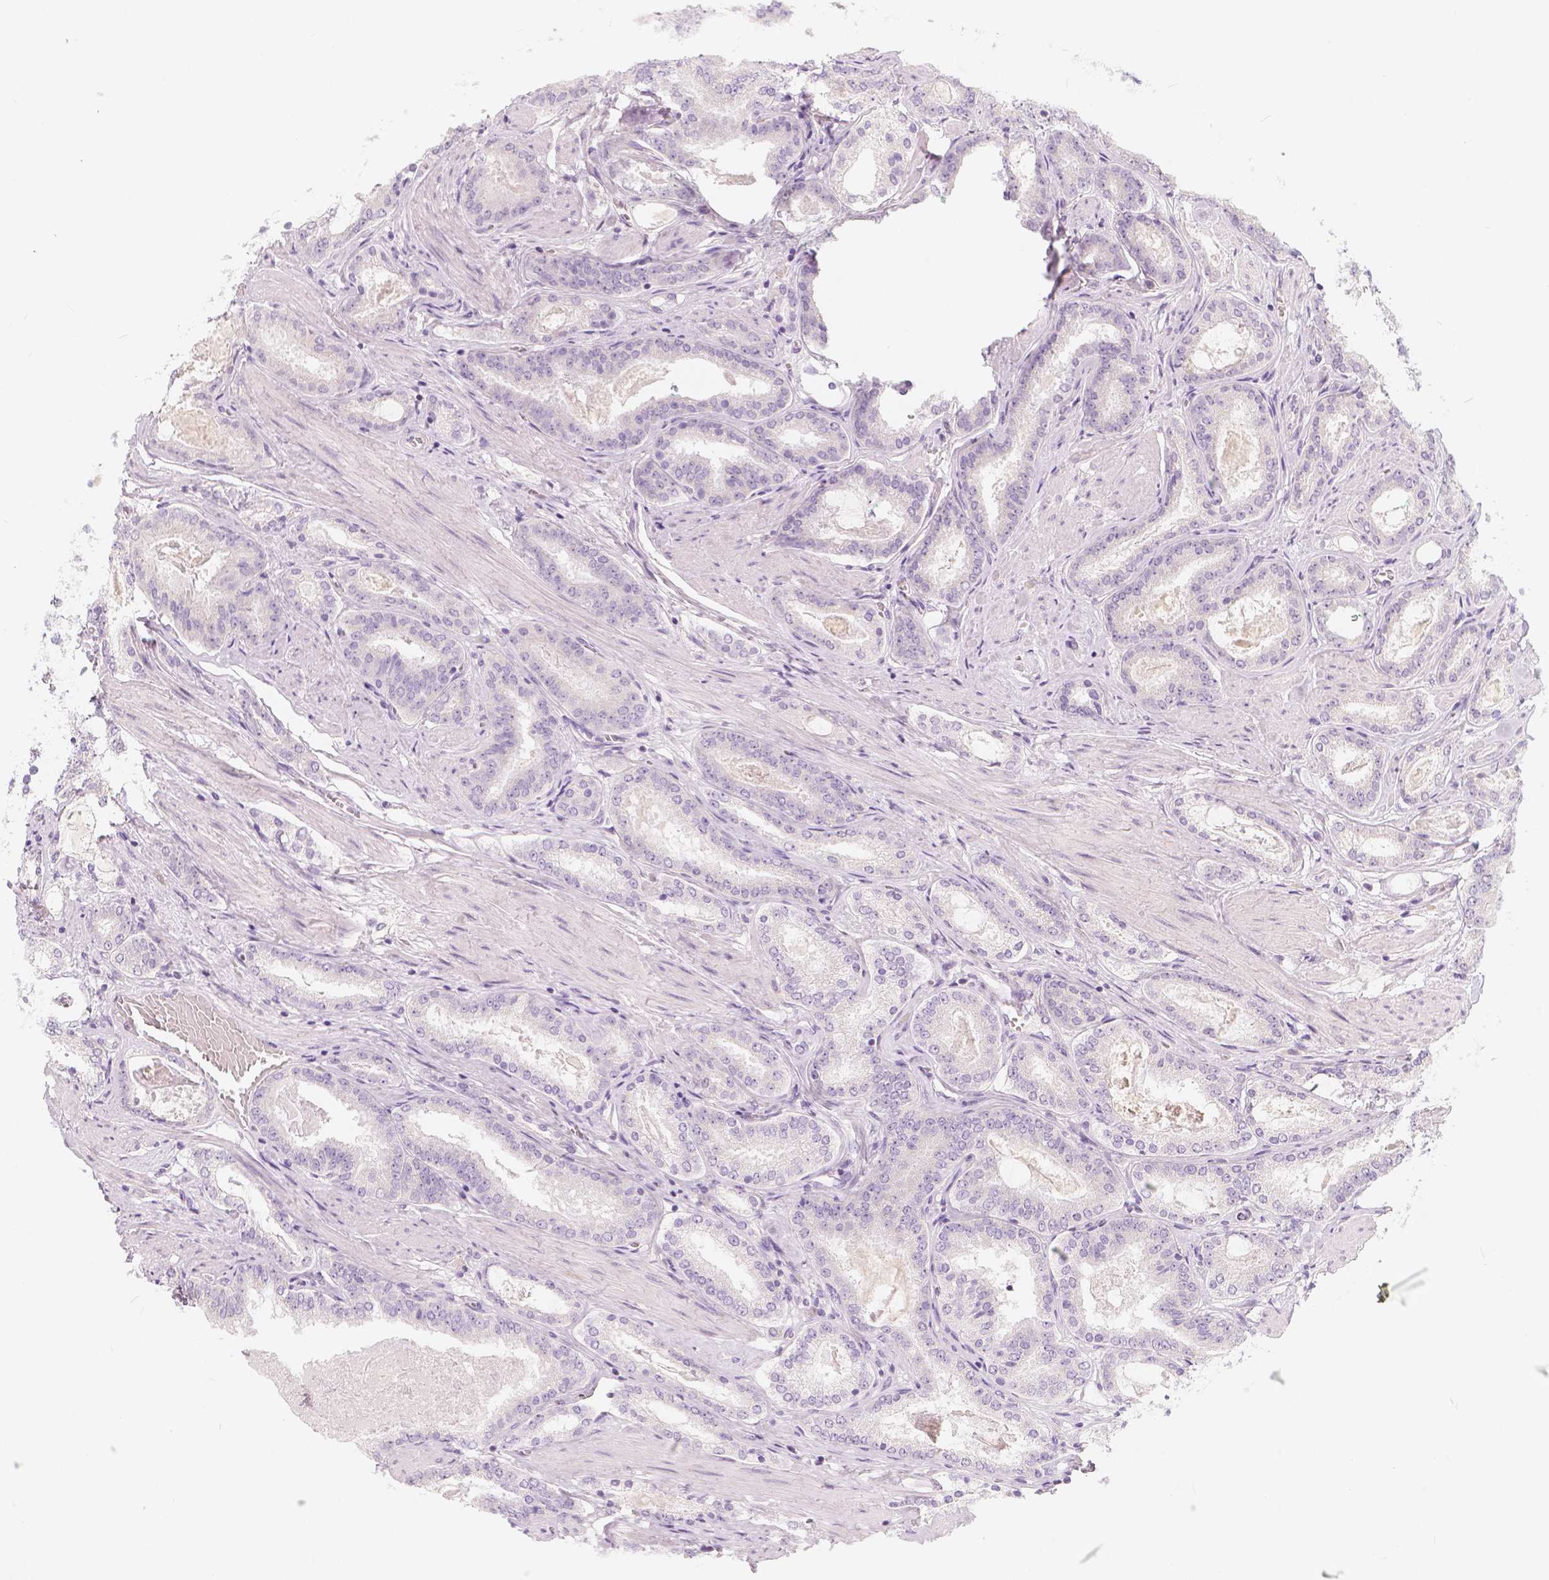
{"staining": {"intensity": "negative", "quantity": "none", "location": "none"}, "tissue": "prostate cancer", "cell_type": "Tumor cells", "image_type": "cancer", "snomed": [{"axis": "morphology", "description": "Adenocarcinoma, High grade"}, {"axis": "topography", "description": "Prostate"}], "caption": "An image of human prostate adenocarcinoma (high-grade) is negative for staining in tumor cells.", "gene": "RBFOX1", "patient": {"sex": "male", "age": 63}}